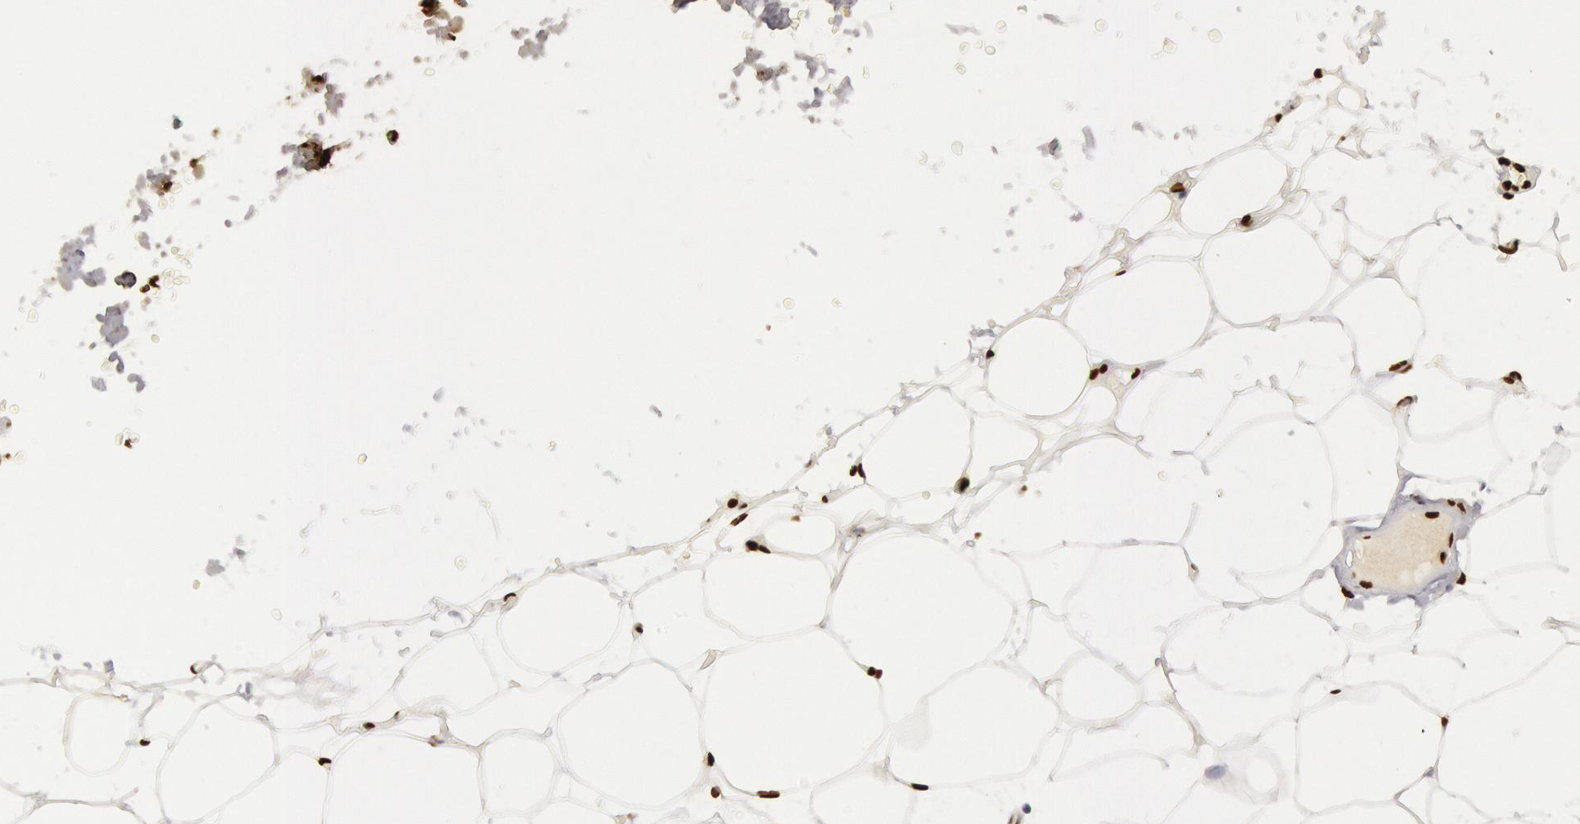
{"staining": {"intensity": "strong", "quantity": ">75%", "location": "nuclear"}, "tissue": "adipose tissue", "cell_type": "Adipocytes", "image_type": "normal", "snomed": [{"axis": "morphology", "description": "Normal tissue, NOS"}, {"axis": "morphology", "description": "Fibrosis, NOS"}, {"axis": "topography", "description": "Breast"}], "caption": "The histopathology image reveals a brown stain indicating the presence of a protein in the nuclear of adipocytes in adipose tissue.", "gene": "H3", "patient": {"sex": "female", "age": 24}}